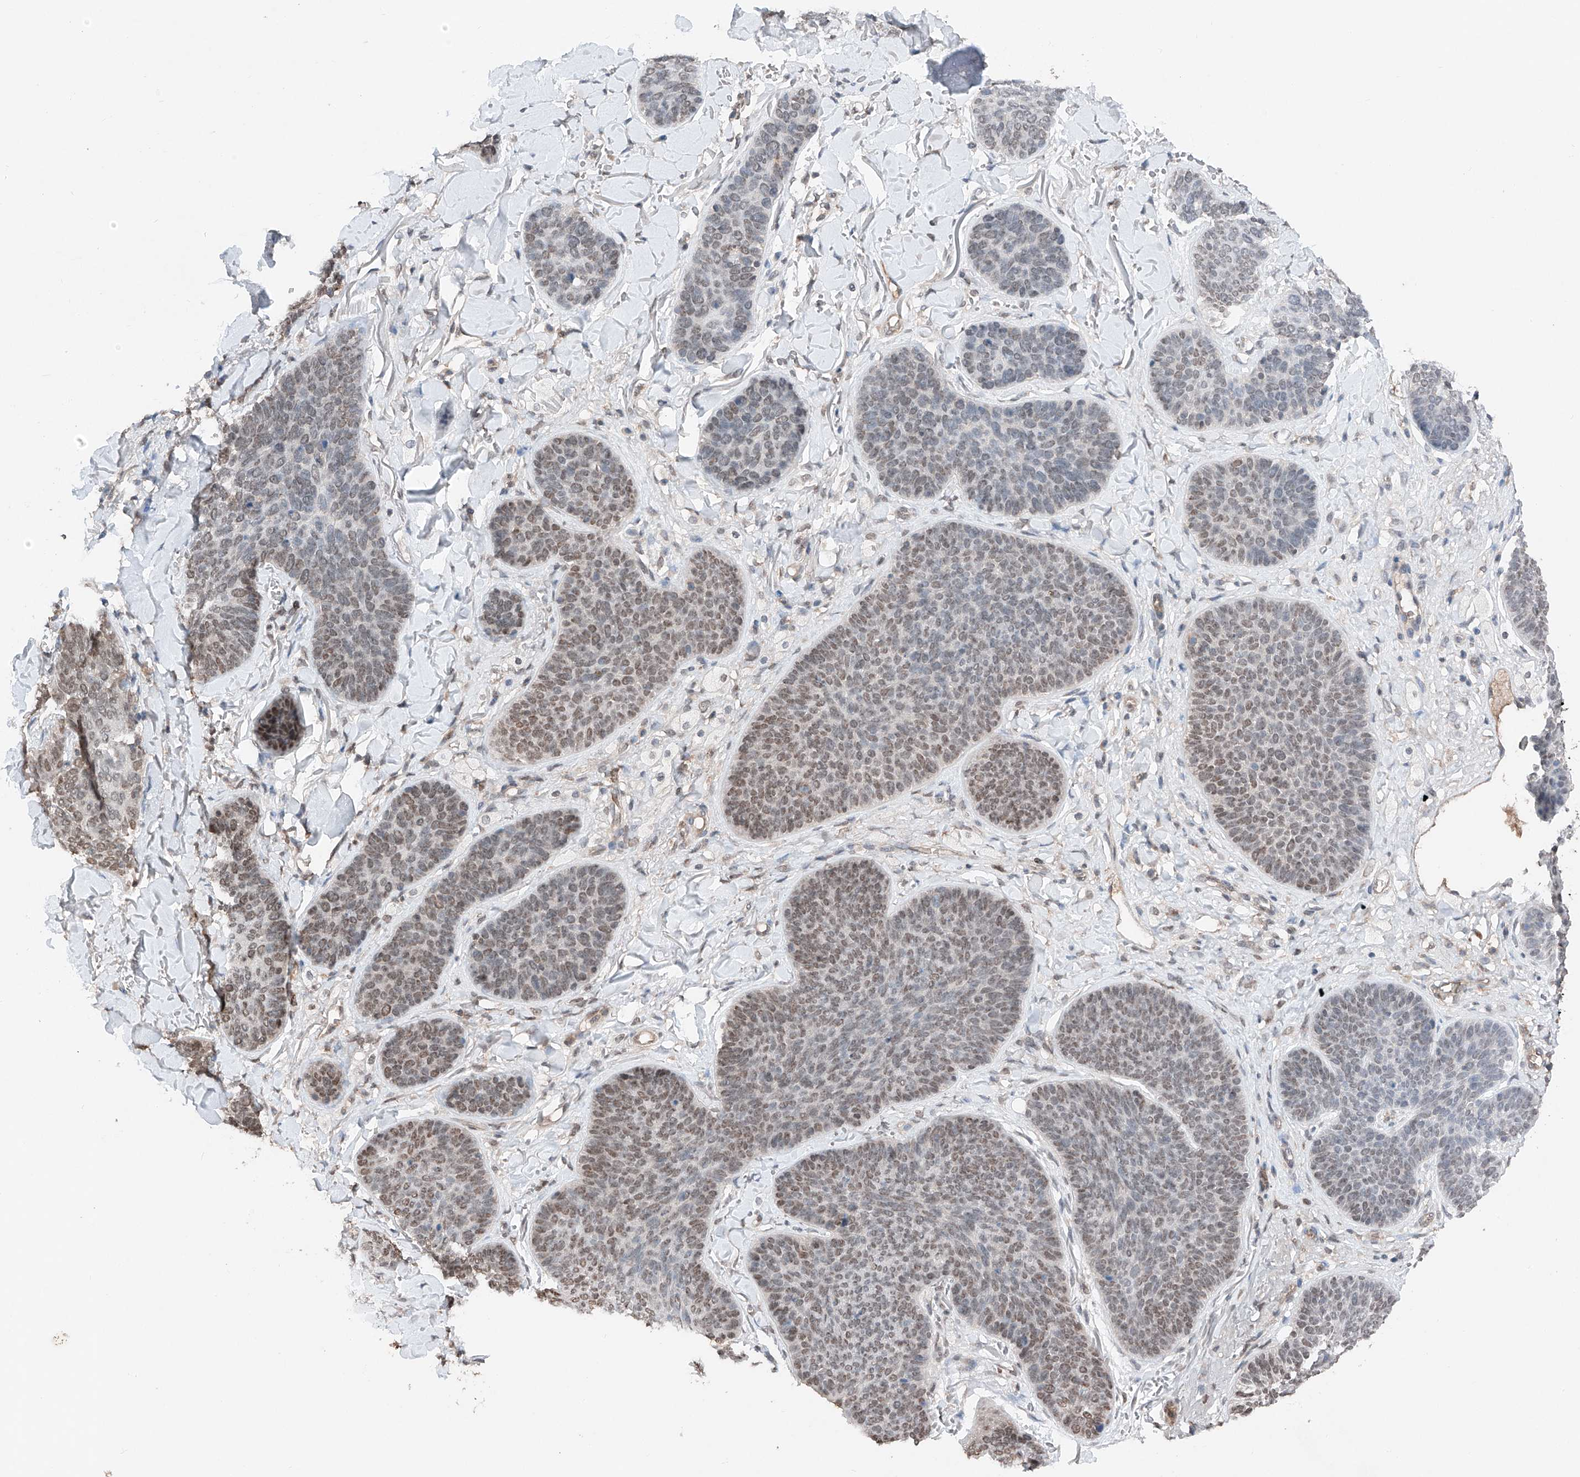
{"staining": {"intensity": "moderate", "quantity": "25%-75%", "location": "nuclear"}, "tissue": "skin cancer", "cell_type": "Tumor cells", "image_type": "cancer", "snomed": [{"axis": "morphology", "description": "Basal cell carcinoma"}, {"axis": "topography", "description": "Skin"}], "caption": "Brown immunohistochemical staining in skin cancer (basal cell carcinoma) displays moderate nuclear positivity in about 25%-75% of tumor cells. (brown staining indicates protein expression, while blue staining denotes nuclei).", "gene": "TBX4", "patient": {"sex": "male", "age": 85}}